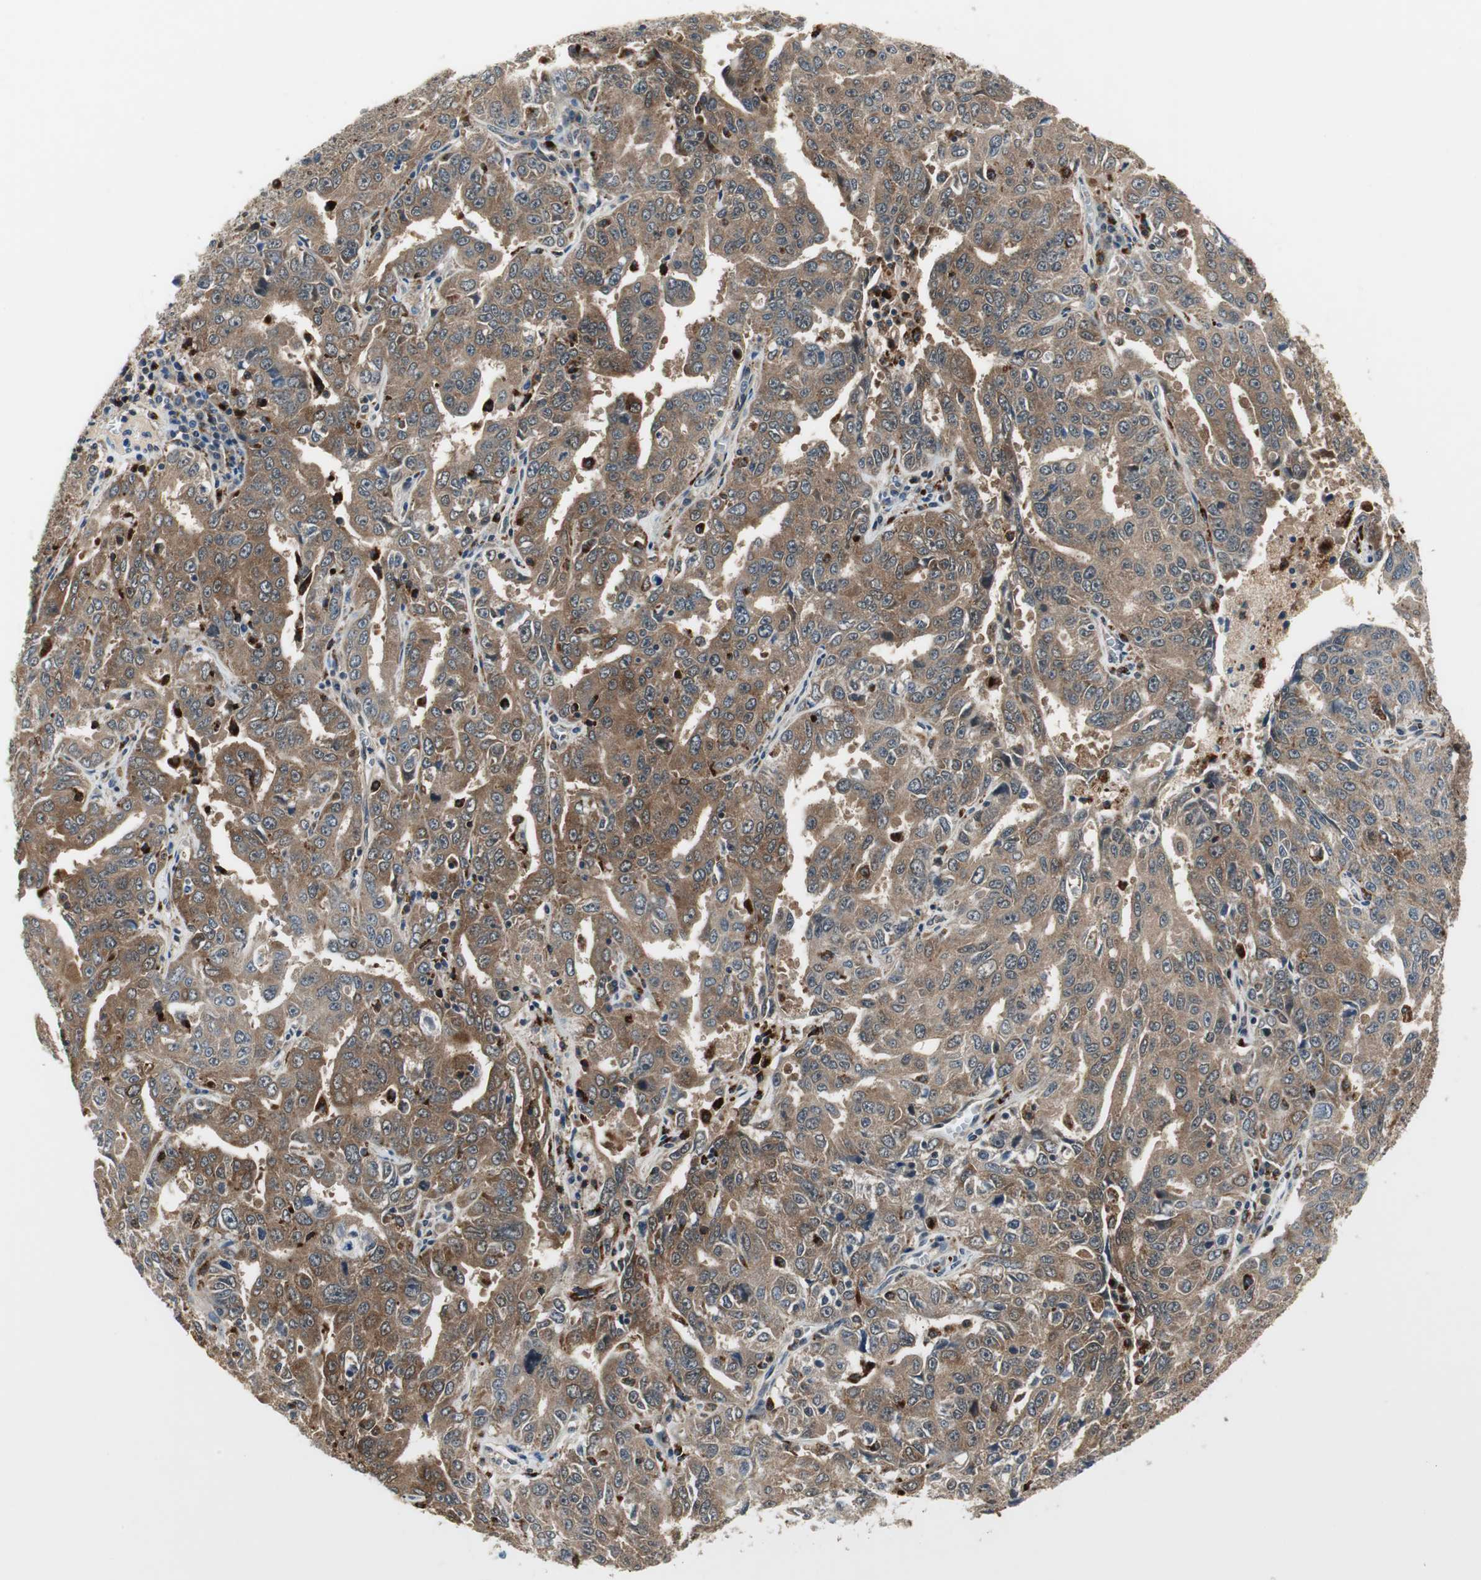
{"staining": {"intensity": "moderate", "quantity": ">75%", "location": "cytoplasmic/membranous"}, "tissue": "ovarian cancer", "cell_type": "Tumor cells", "image_type": "cancer", "snomed": [{"axis": "morphology", "description": "Carcinoma, endometroid"}, {"axis": "topography", "description": "Ovary"}], "caption": "This is an image of IHC staining of endometroid carcinoma (ovarian), which shows moderate staining in the cytoplasmic/membranous of tumor cells.", "gene": "NCK1", "patient": {"sex": "female", "age": 62}}